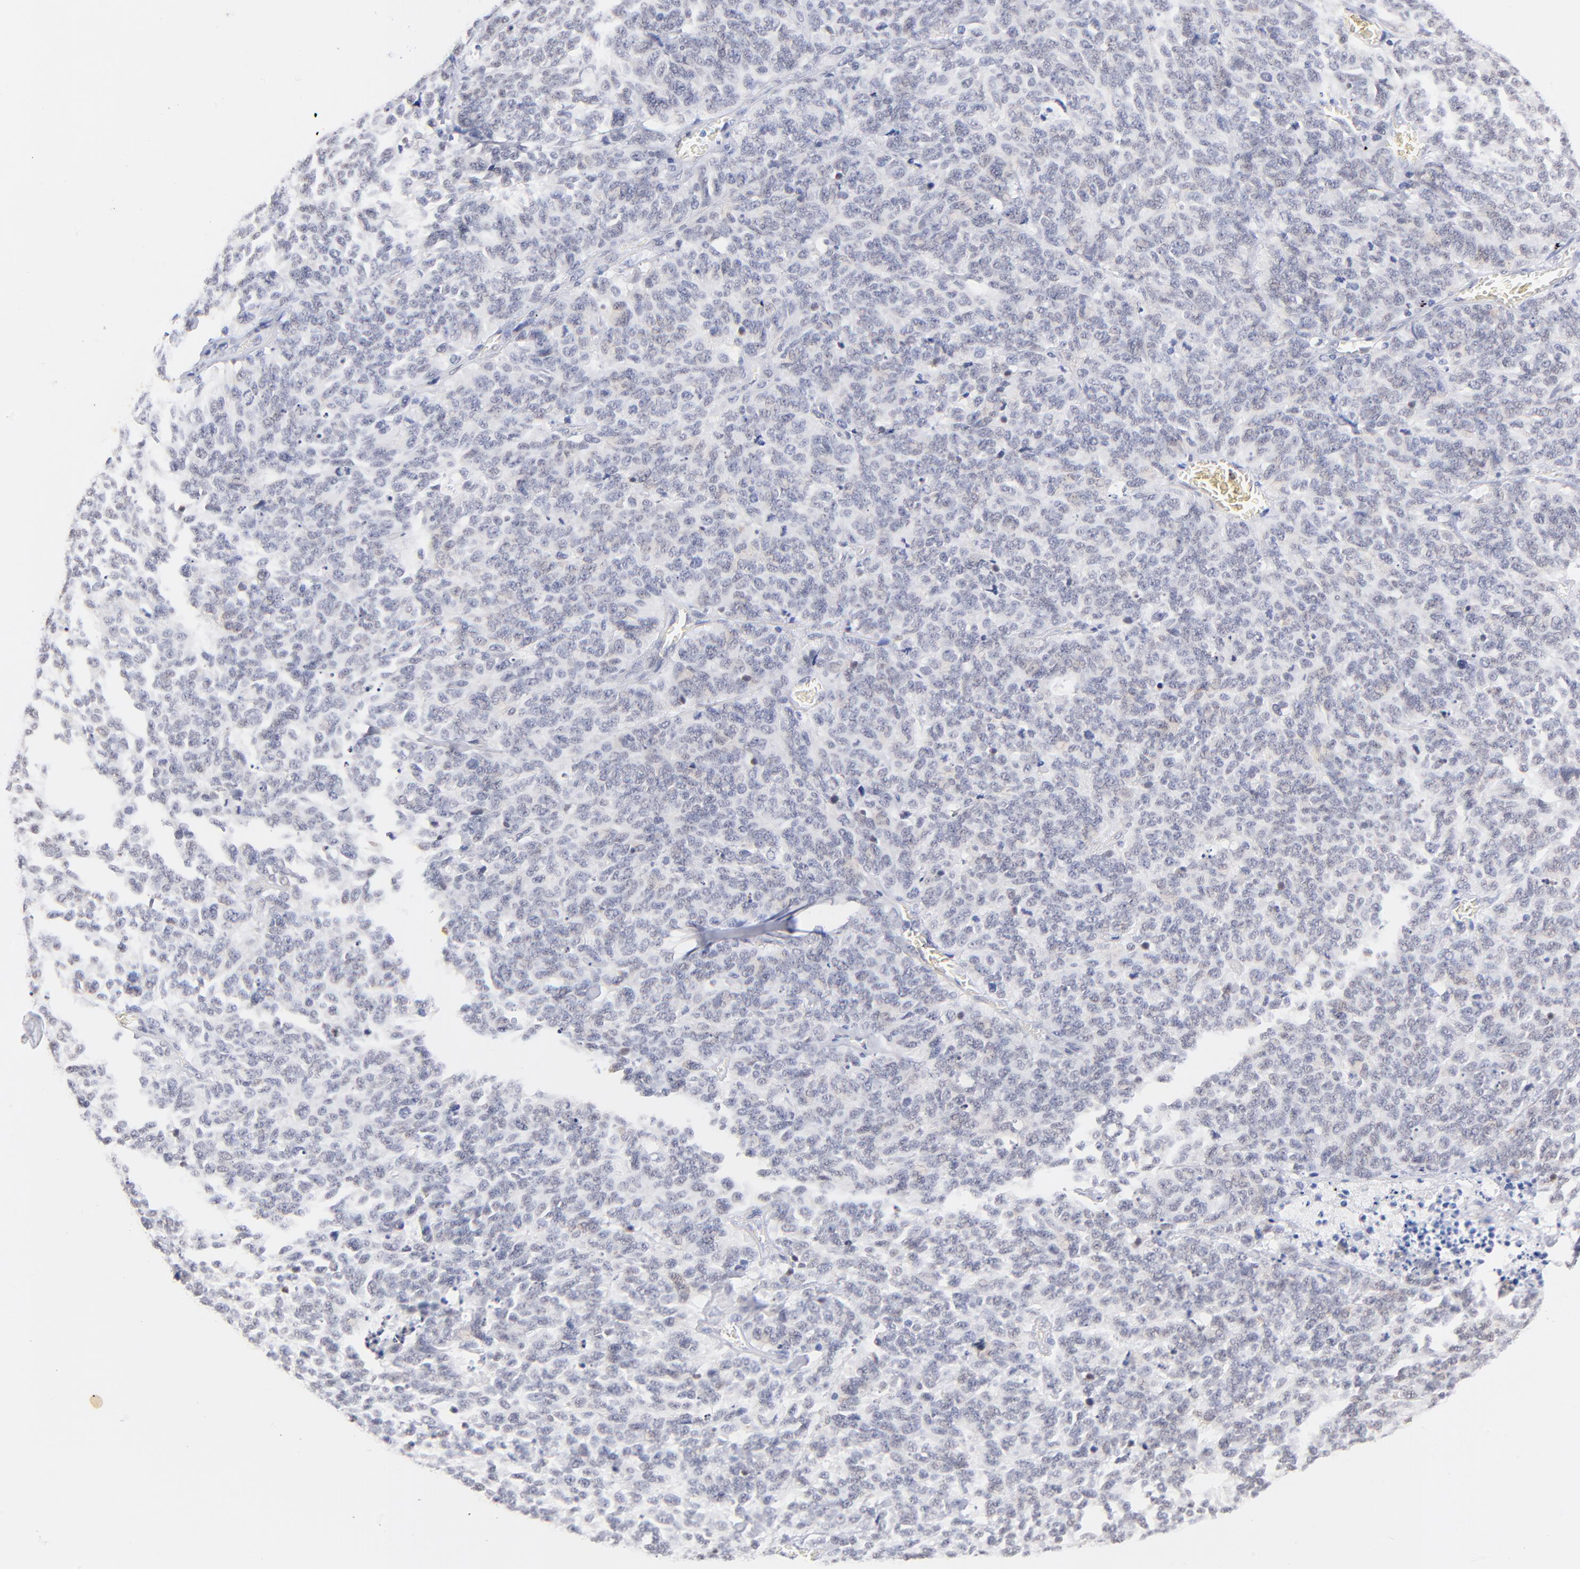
{"staining": {"intensity": "negative", "quantity": "none", "location": "none"}, "tissue": "lung cancer", "cell_type": "Tumor cells", "image_type": "cancer", "snomed": [{"axis": "morphology", "description": "Neoplasm, malignant, NOS"}, {"axis": "topography", "description": "Lung"}], "caption": "Image shows no significant protein staining in tumor cells of lung cancer.", "gene": "ZNF74", "patient": {"sex": "female", "age": 58}}